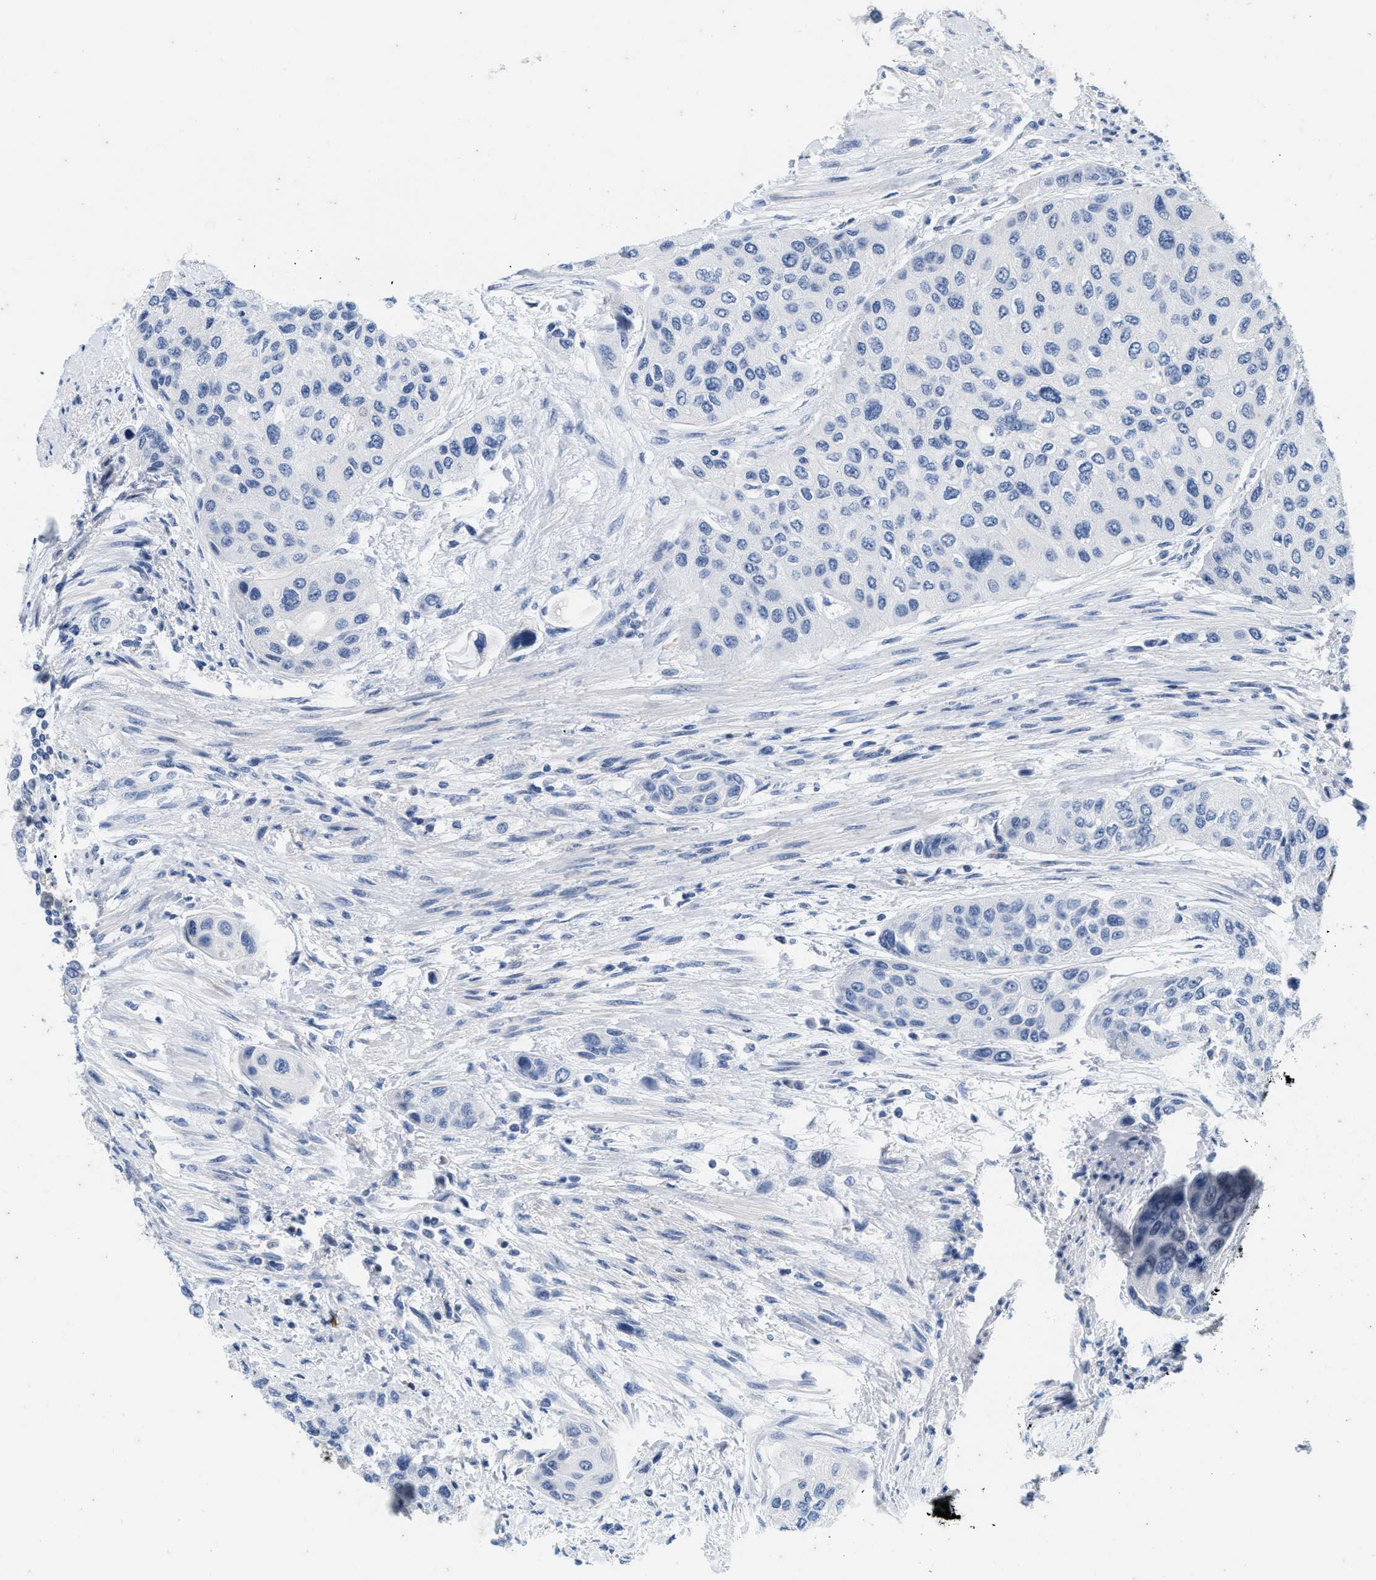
{"staining": {"intensity": "negative", "quantity": "none", "location": "none"}, "tissue": "urothelial cancer", "cell_type": "Tumor cells", "image_type": "cancer", "snomed": [{"axis": "morphology", "description": "Urothelial carcinoma, High grade"}, {"axis": "topography", "description": "Urinary bladder"}], "caption": "This photomicrograph is of high-grade urothelial carcinoma stained with immunohistochemistry to label a protein in brown with the nuclei are counter-stained blue. There is no staining in tumor cells.", "gene": "ABCB11", "patient": {"sex": "female", "age": 56}}